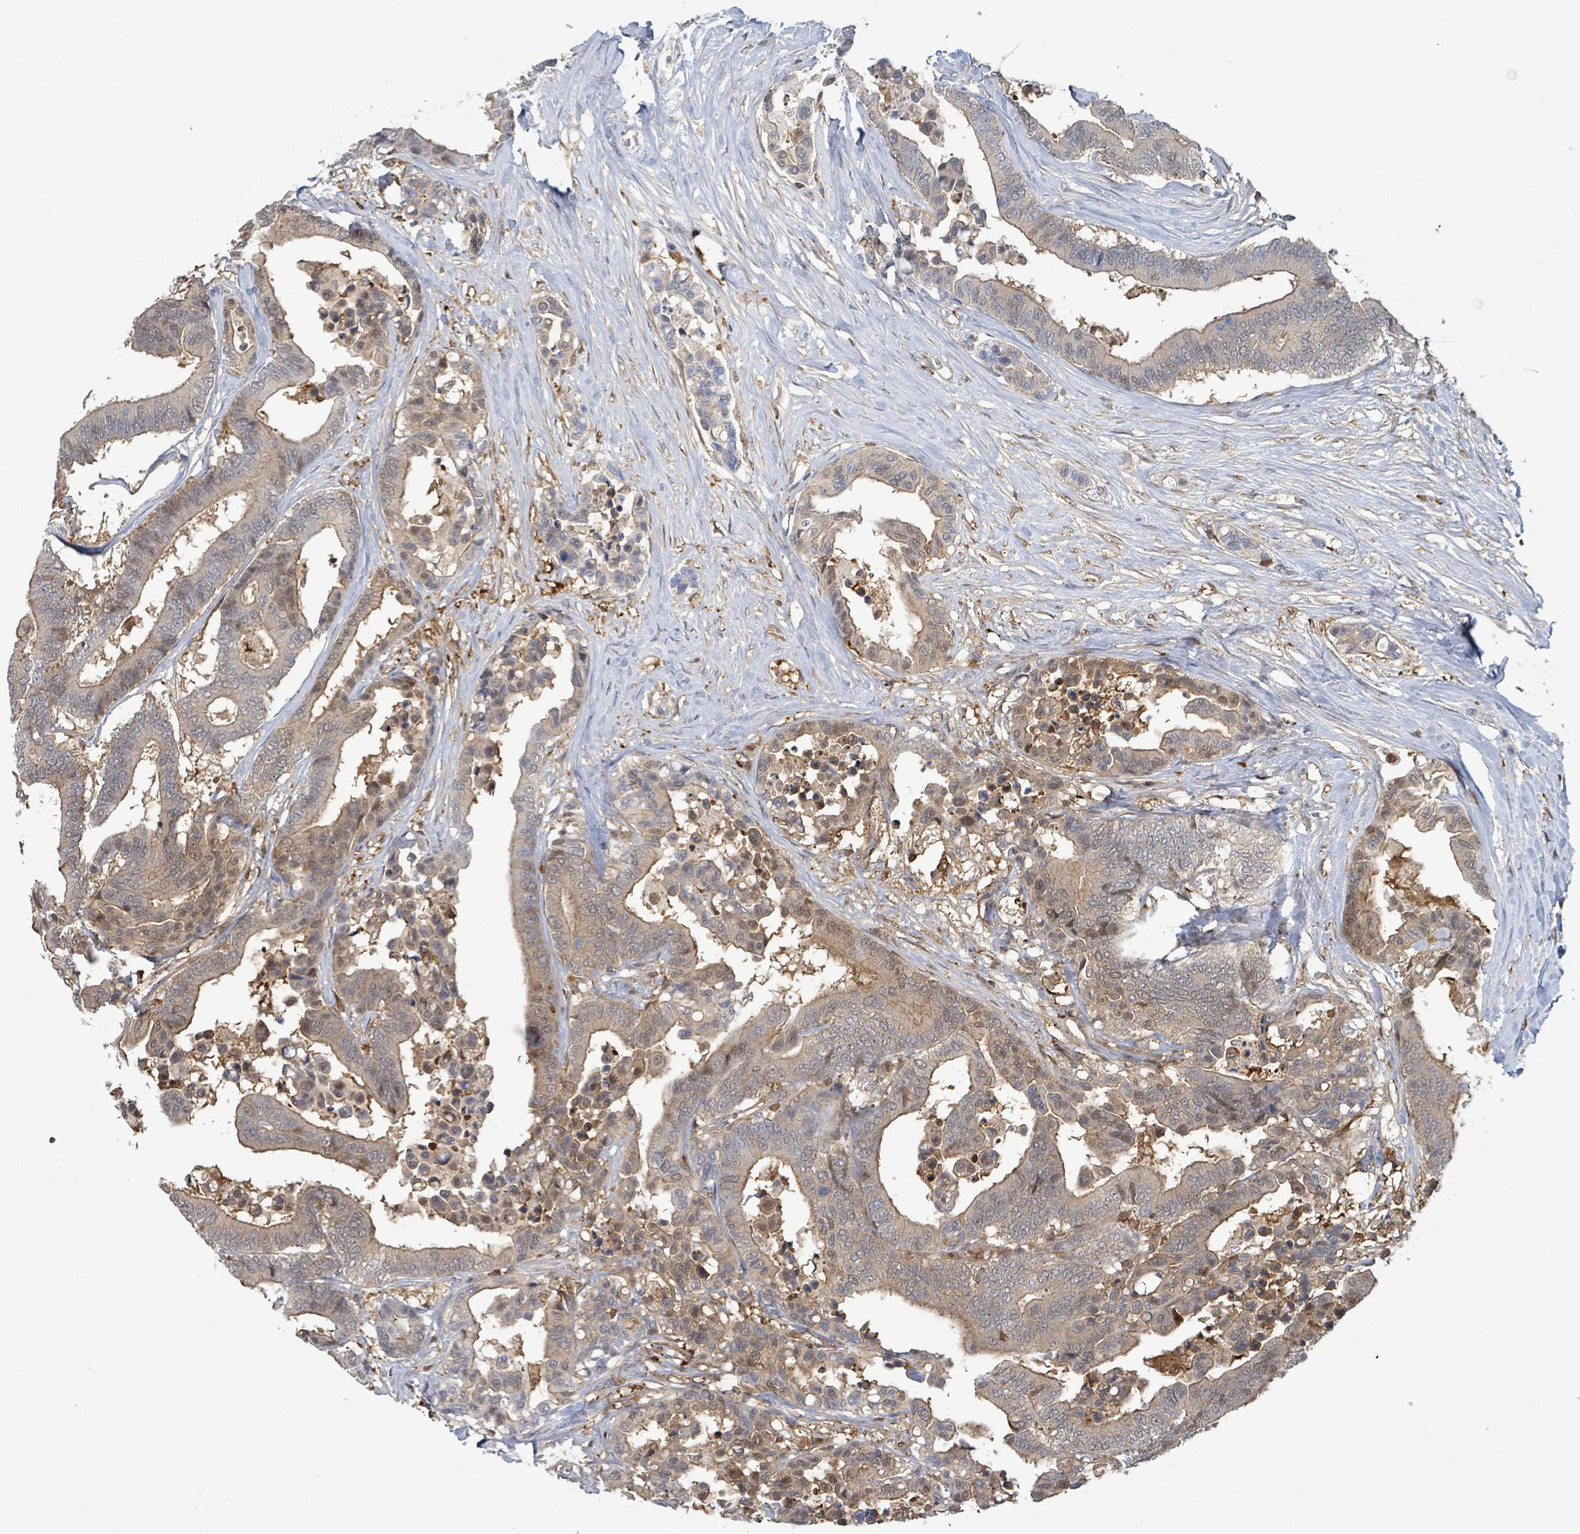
{"staining": {"intensity": "weak", "quantity": "25%-75%", "location": "cytoplasmic/membranous"}, "tissue": "colorectal cancer", "cell_type": "Tumor cells", "image_type": "cancer", "snomed": [{"axis": "morphology", "description": "Normal tissue, NOS"}, {"axis": "morphology", "description": "Adenocarcinoma, NOS"}, {"axis": "topography", "description": "Colon"}], "caption": "Brown immunohistochemical staining in colorectal cancer reveals weak cytoplasmic/membranous staining in about 25%-75% of tumor cells.", "gene": "PGAM1", "patient": {"sex": "male", "age": 82}}